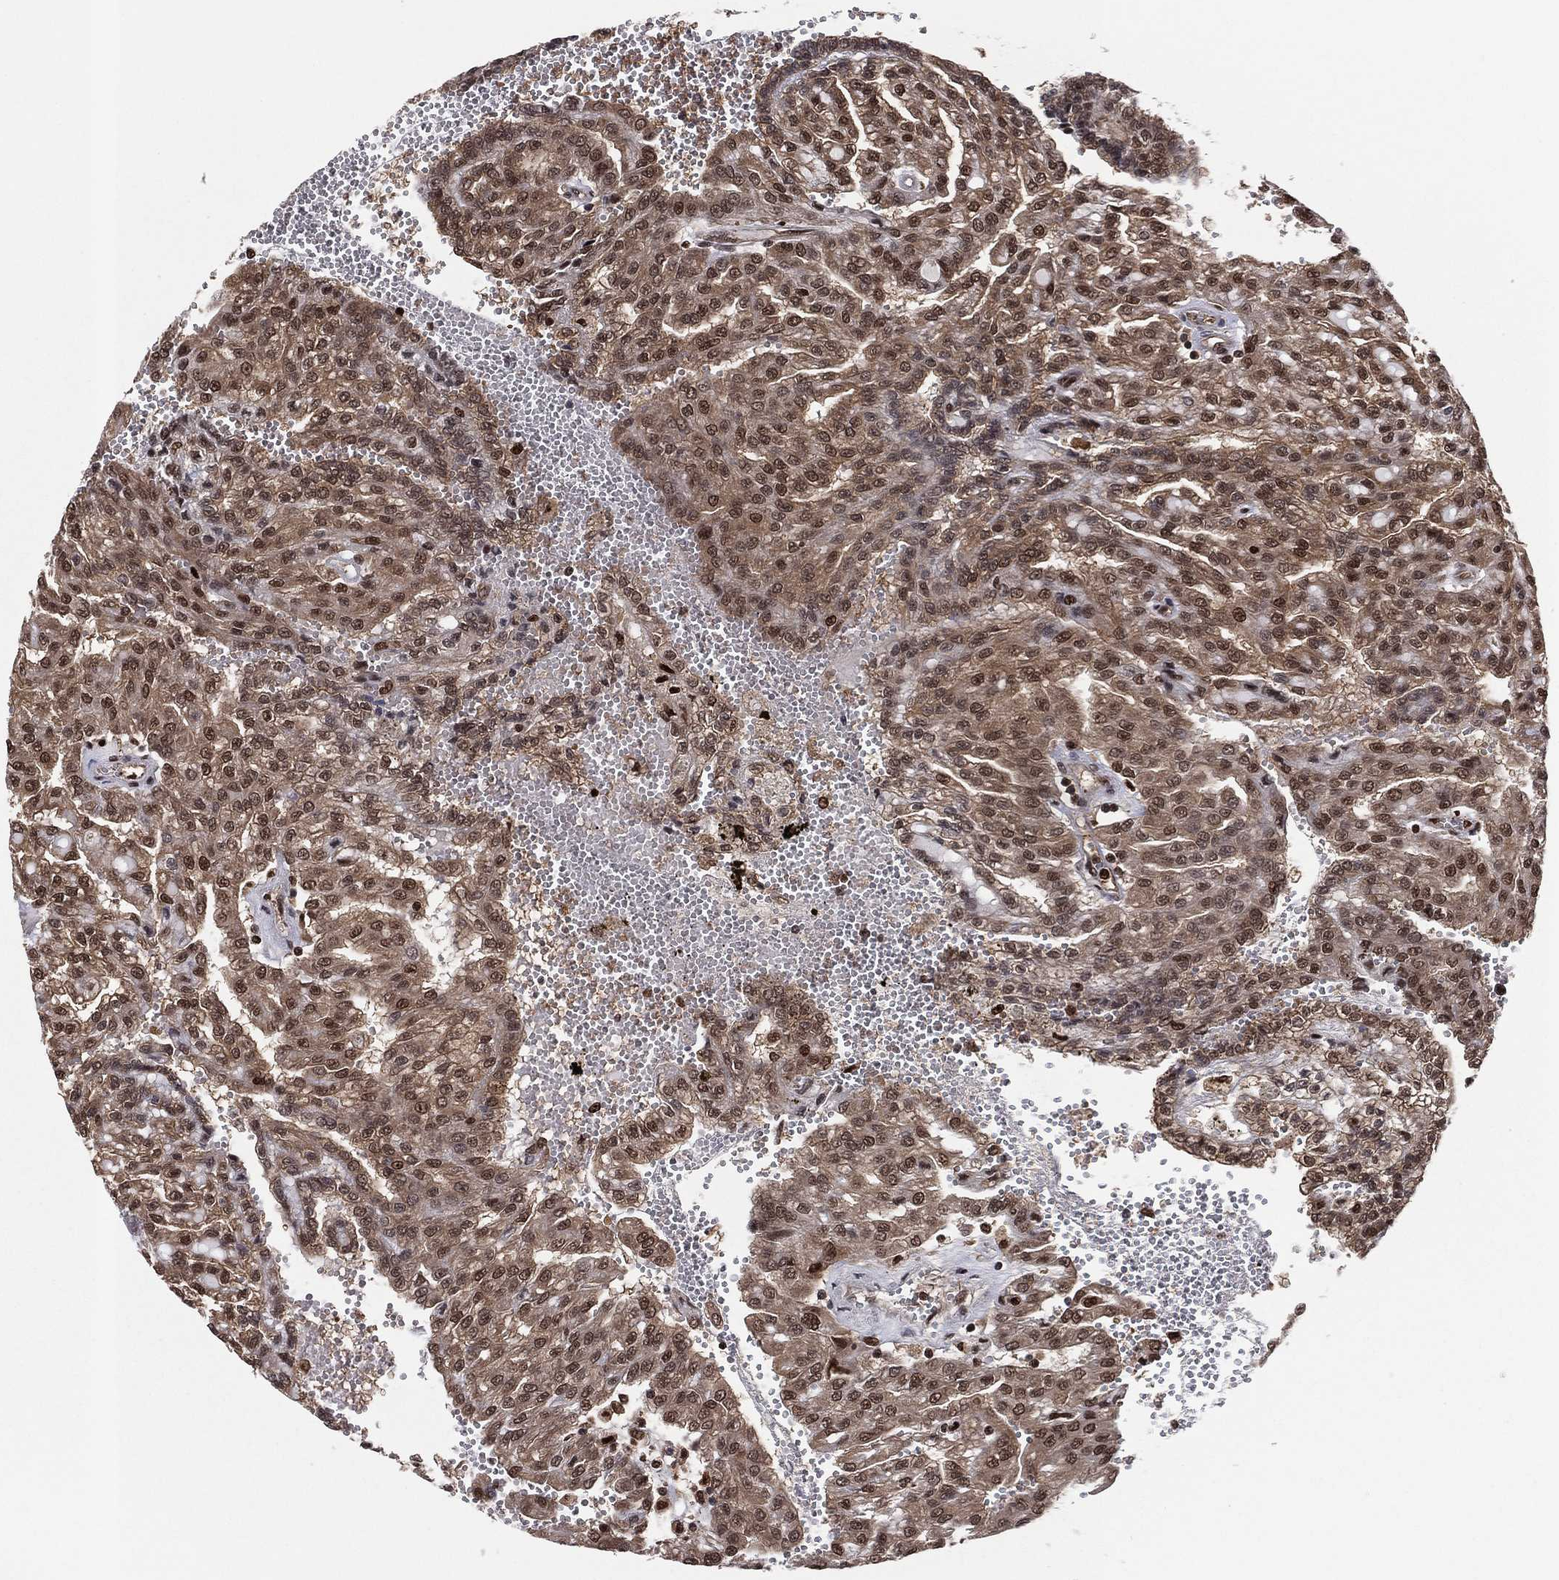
{"staining": {"intensity": "strong", "quantity": ">75%", "location": "cytoplasmic/membranous,nuclear"}, "tissue": "renal cancer", "cell_type": "Tumor cells", "image_type": "cancer", "snomed": [{"axis": "morphology", "description": "Adenocarcinoma, NOS"}, {"axis": "topography", "description": "Kidney"}], "caption": "Immunohistochemical staining of human adenocarcinoma (renal) shows strong cytoplasmic/membranous and nuclear protein positivity in about >75% of tumor cells.", "gene": "PSMA1", "patient": {"sex": "male", "age": 63}}